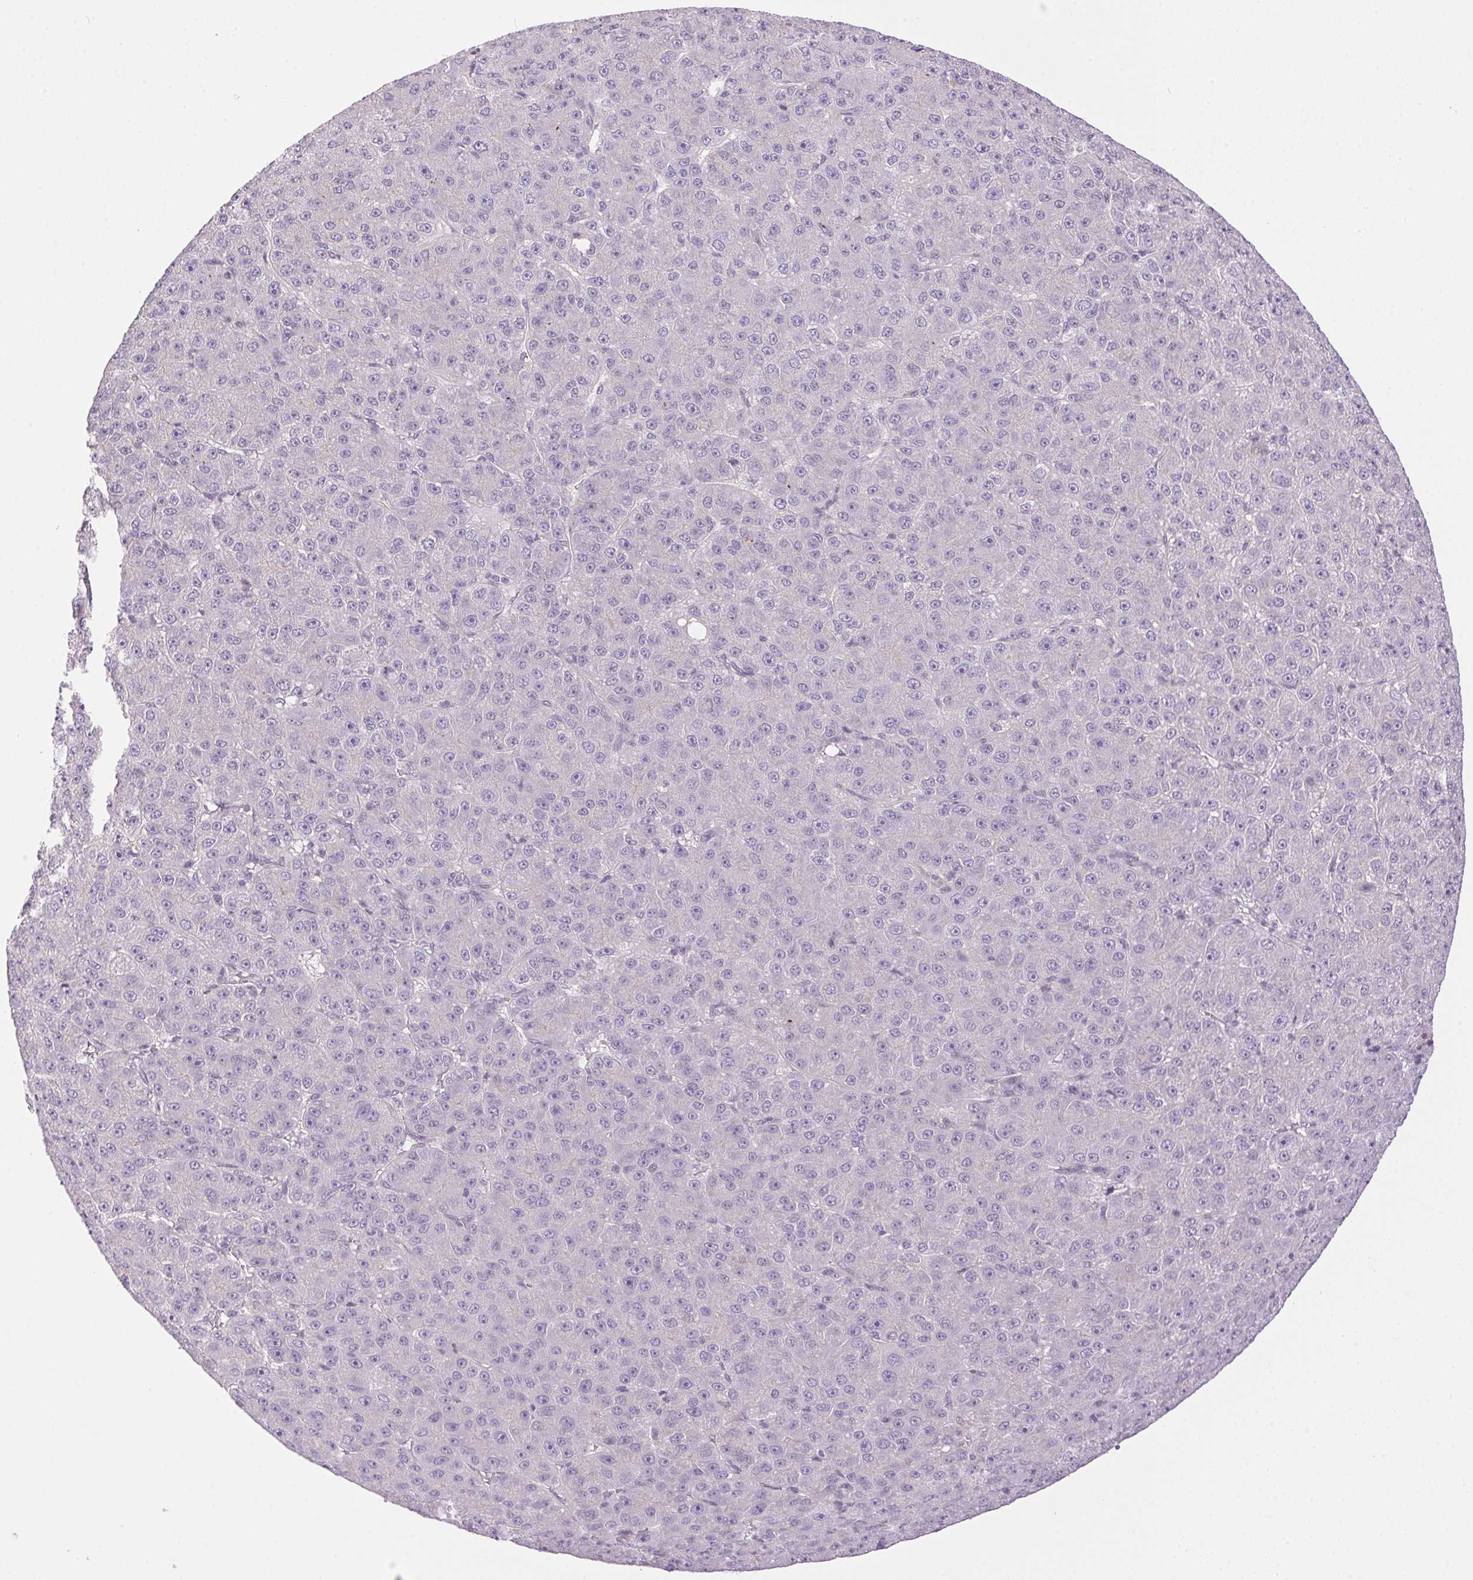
{"staining": {"intensity": "negative", "quantity": "none", "location": "none"}, "tissue": "liver cancer", "cell_type": "Tumor cells", "image_type": "cancer", "snomed": [{"axis": "morphology", "description": "Carcinoma, Hepatocellular, NOS"}, {"axis": "topography", "description": "Liver"}], "caption": "IHC micrograph of neoplastic tissue: human hepatocellular carcinoma (liver) stained with DAB shows no significant protein expression in tumor cells.", "gene": "SMIM13", "patient": {"sex": "male", "age": 67}}